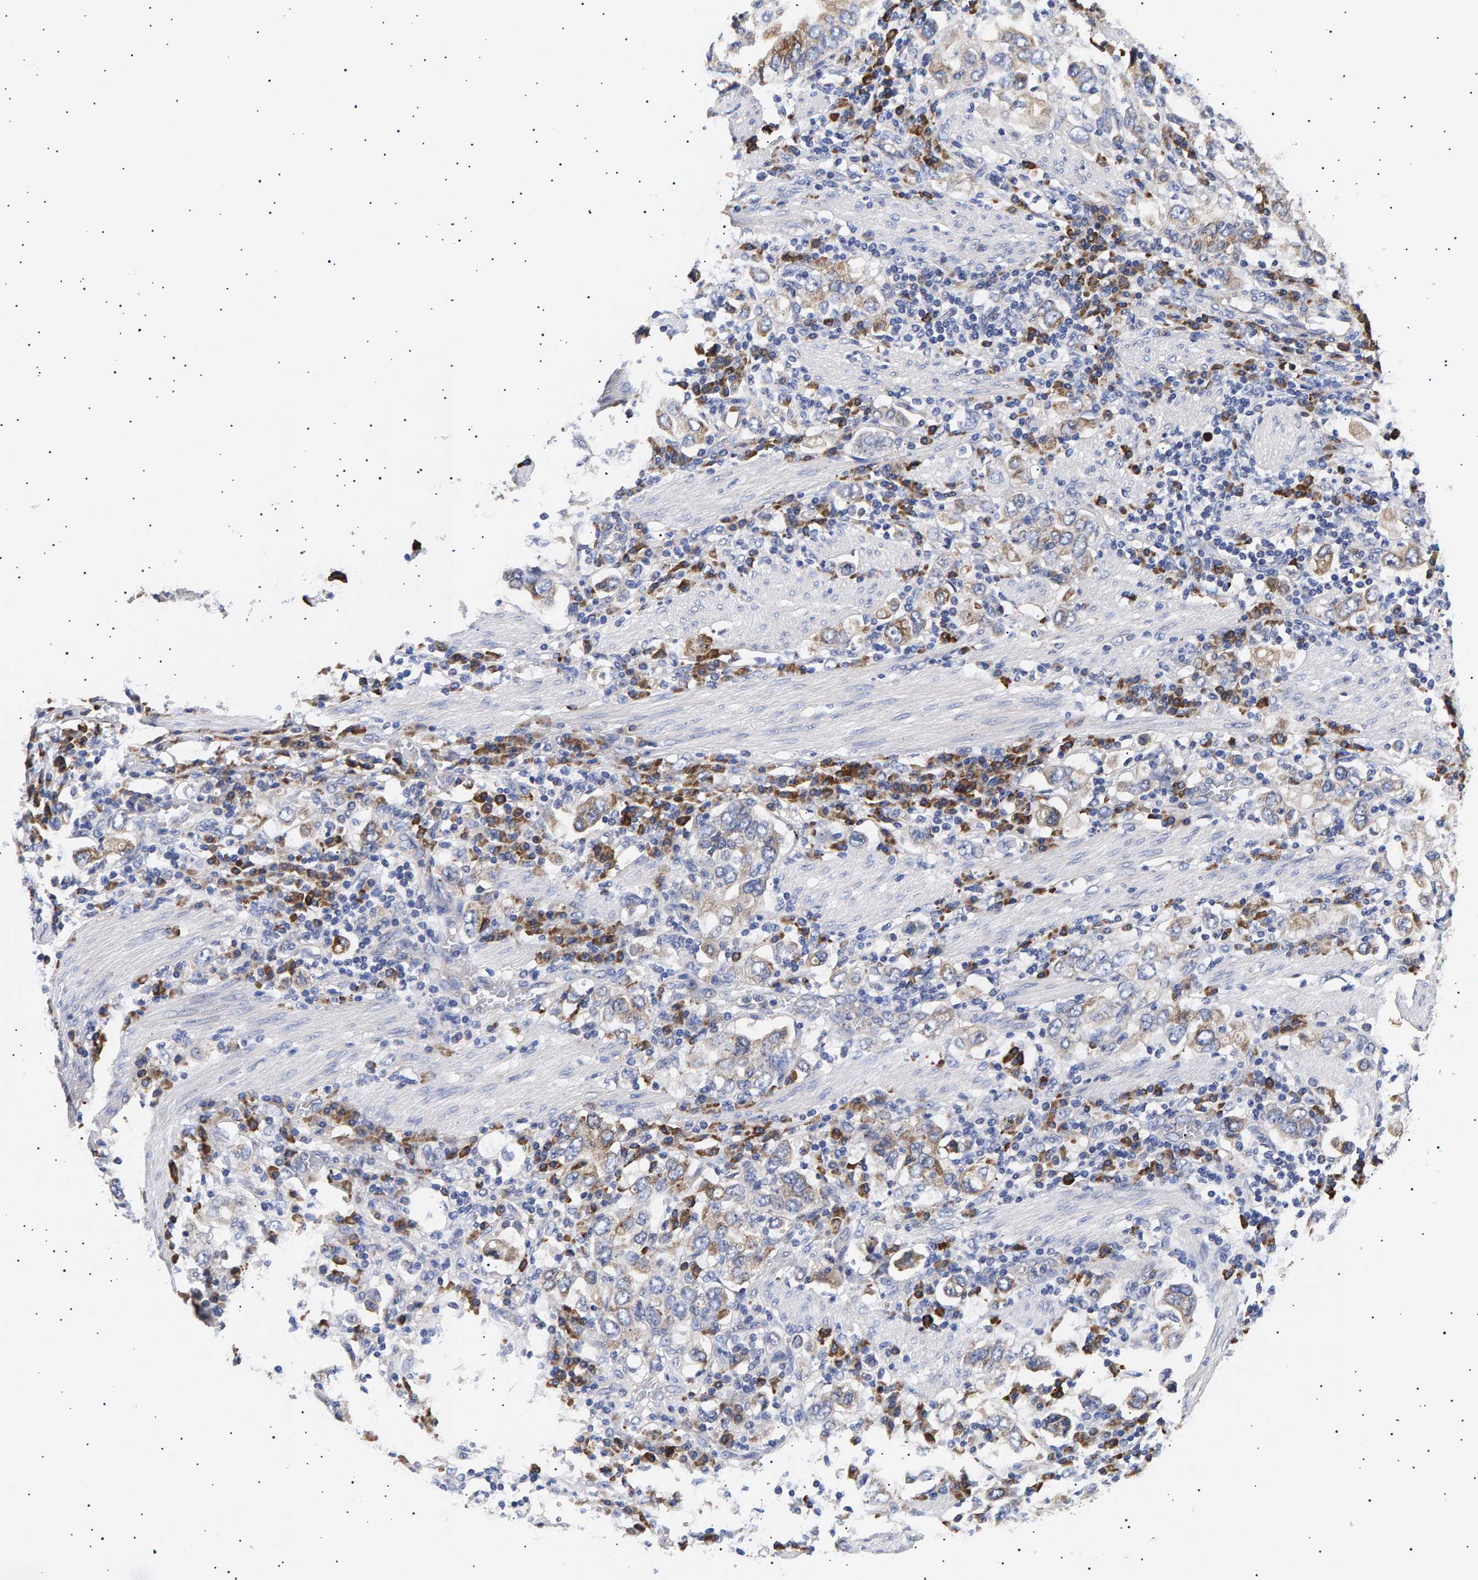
{"staining": {"intensity": "weak", "quantity": "<25%", "location": "cytoplasmic/membranous"}, "tissue": "stomach cancer", "cell_type": "Tumor cells", "image_type": "cancer", "snomed": [{"axis": "morphology", "description": "Adenocarcinoma, NOS"}, {"axis": "topography", "description": "Stomach, upper"}], "caption": "IHC micrograph of stomach cancer stained for a protein (brown), which demonstrates no staining in tumor cells.", "gene": "ANKRD40", "patient": {"sex": "male", "age": 62}}